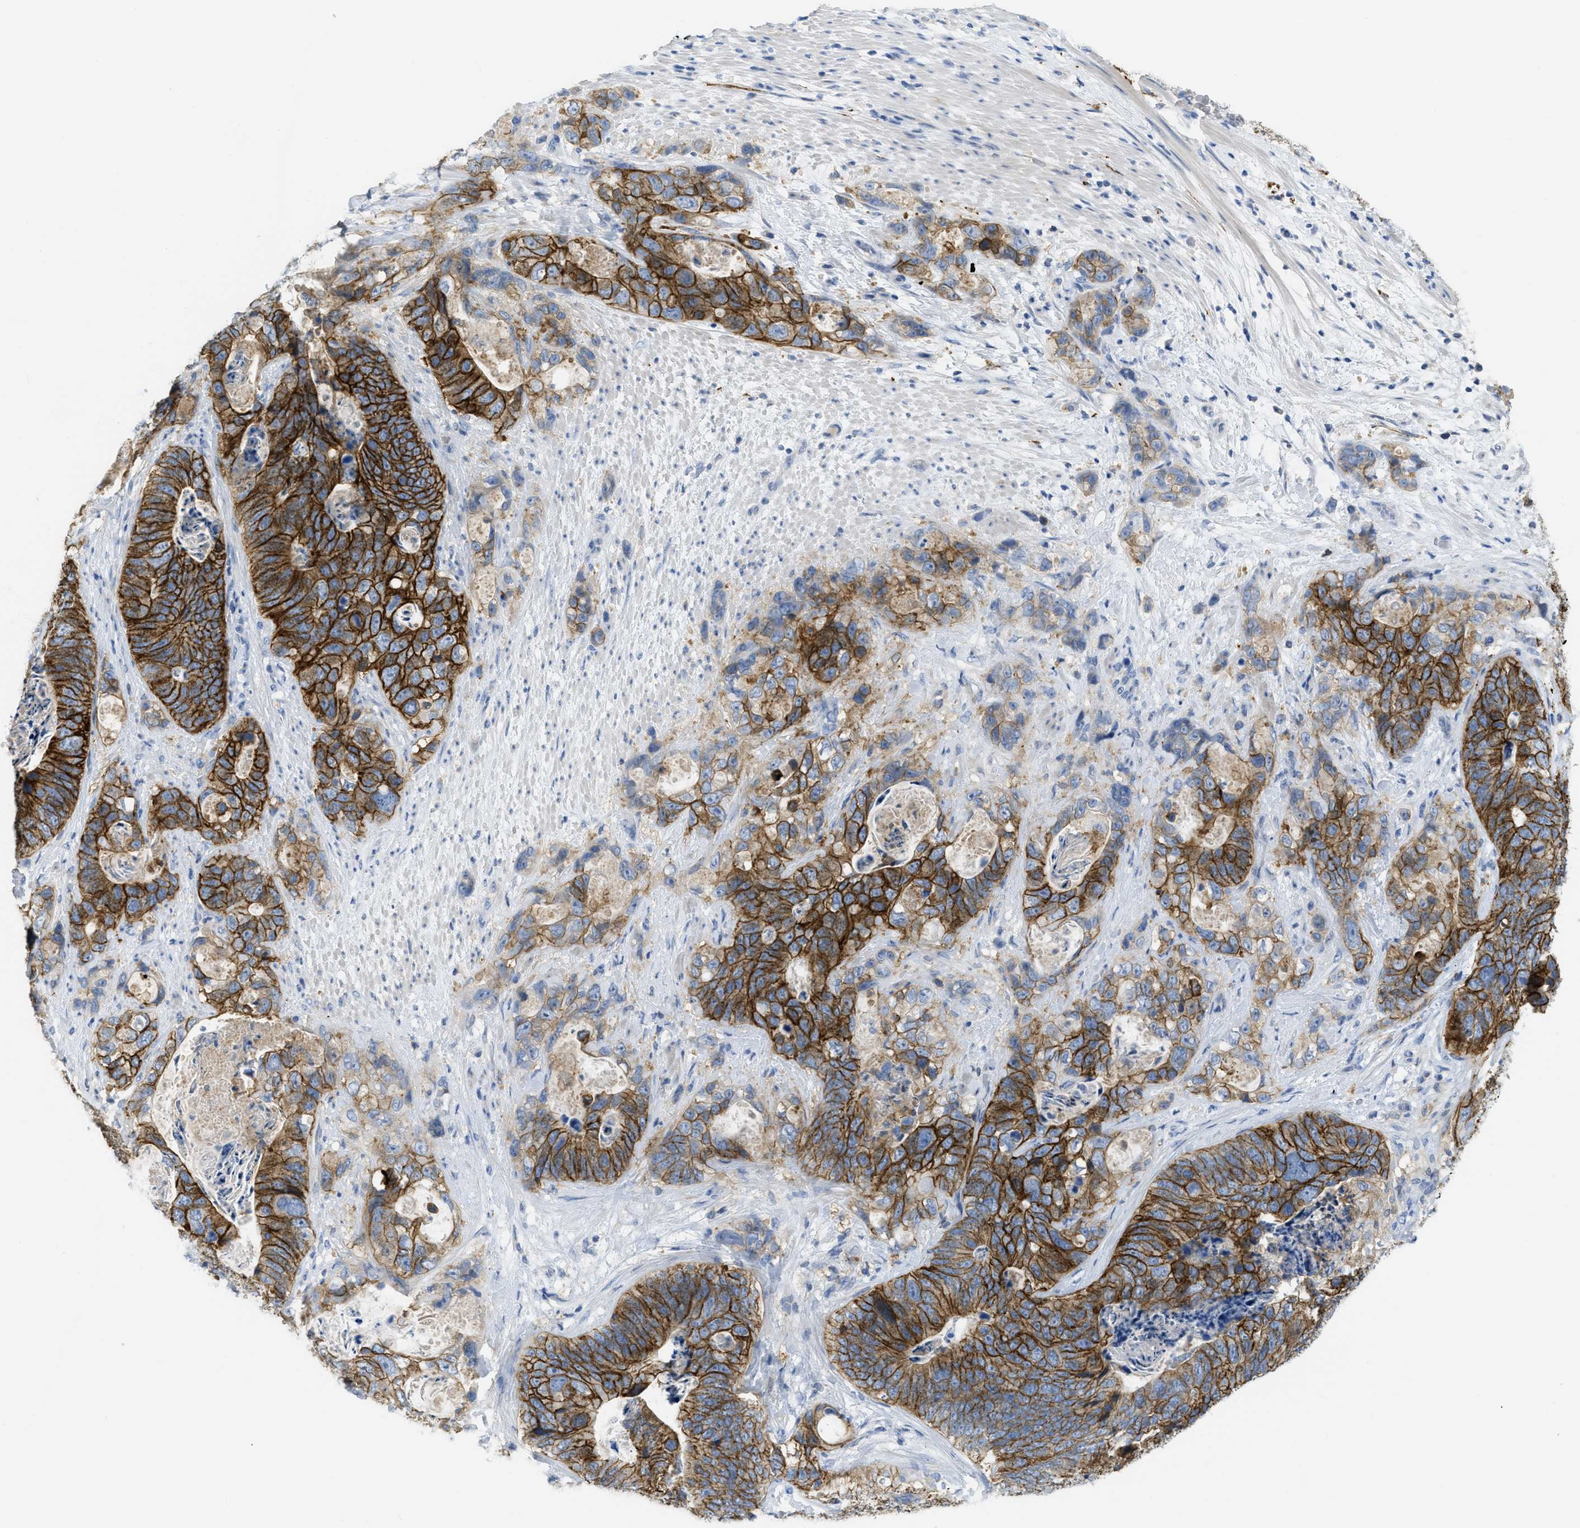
{"staining": {"intensity": "strong", "quantity": ">75%", "location": "cytoplasmic/membranous"}, "tissue": "stomach cancer", "cell_type": "Tumor cells", "image_type": "cancer", "snomed": [{"axis": "morphology", "description": "Normal tissue, NOS"}, {"axis": "morphology", "description": "Adenocarcinoma, NOS"}, {"axis": "topography", "description": "Stomach"}], "caption": "A histopathology image showing strong cytoplasmic/membranous positivity in approximately >75% of tumor cells in adenocarcinoma (stomach), as visualized by brown immunohistochemical staining.", "gene": "CNNM4", "patient": {"sex": "female", "age": 89}}